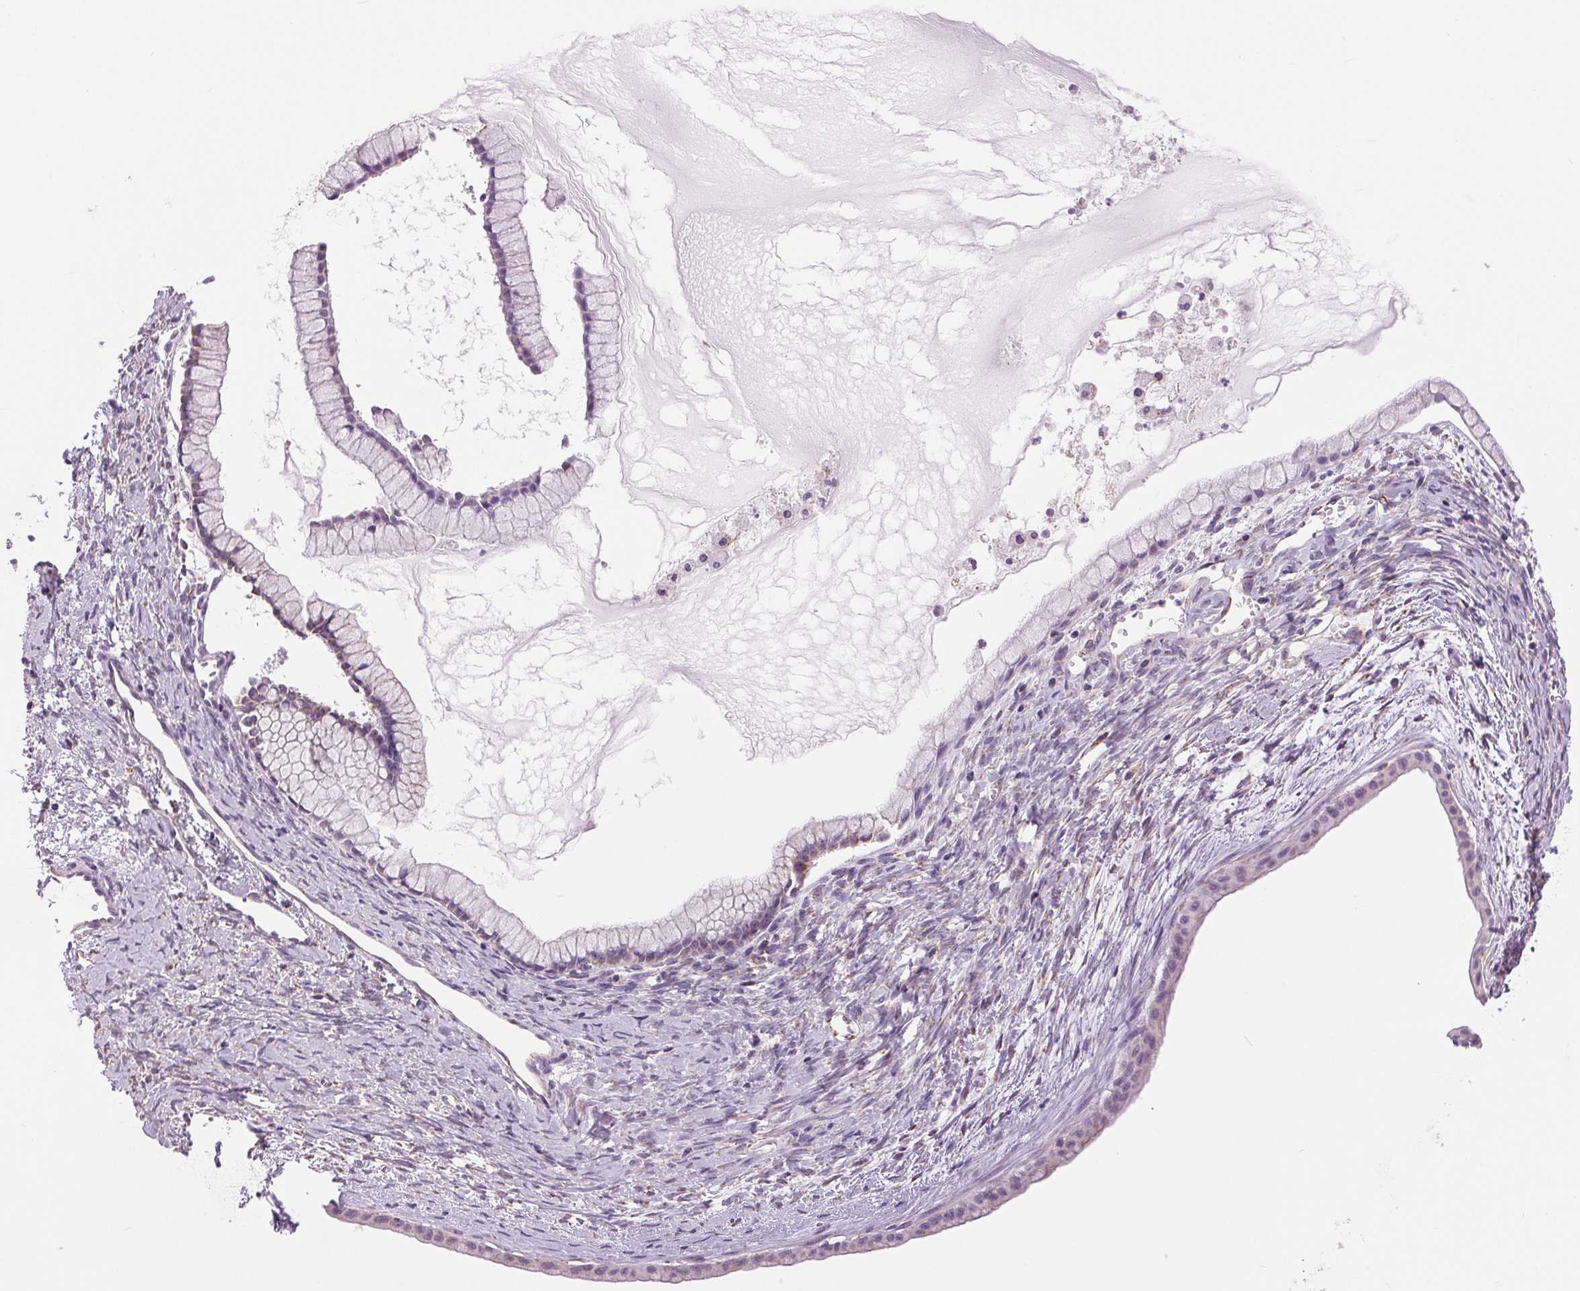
{"staining": {"intensity": "negative", "quantity": "none", "location": "none"}, "tissue": "ovarian cancer", "cell_type": "Tumor cells", "image_type": "cancer", "snomed": [{"axis": "morphology", "description": "Cystadenocarcinoma, mucinous, NOS"}, {"axis": "topography", "description": "Ovary"}], "caption": "Tumor cells are negative for brown protein staining in ovarian cancer.", "gene": "ATP5PB", "patient": {"sex": "female", "age": 41}}